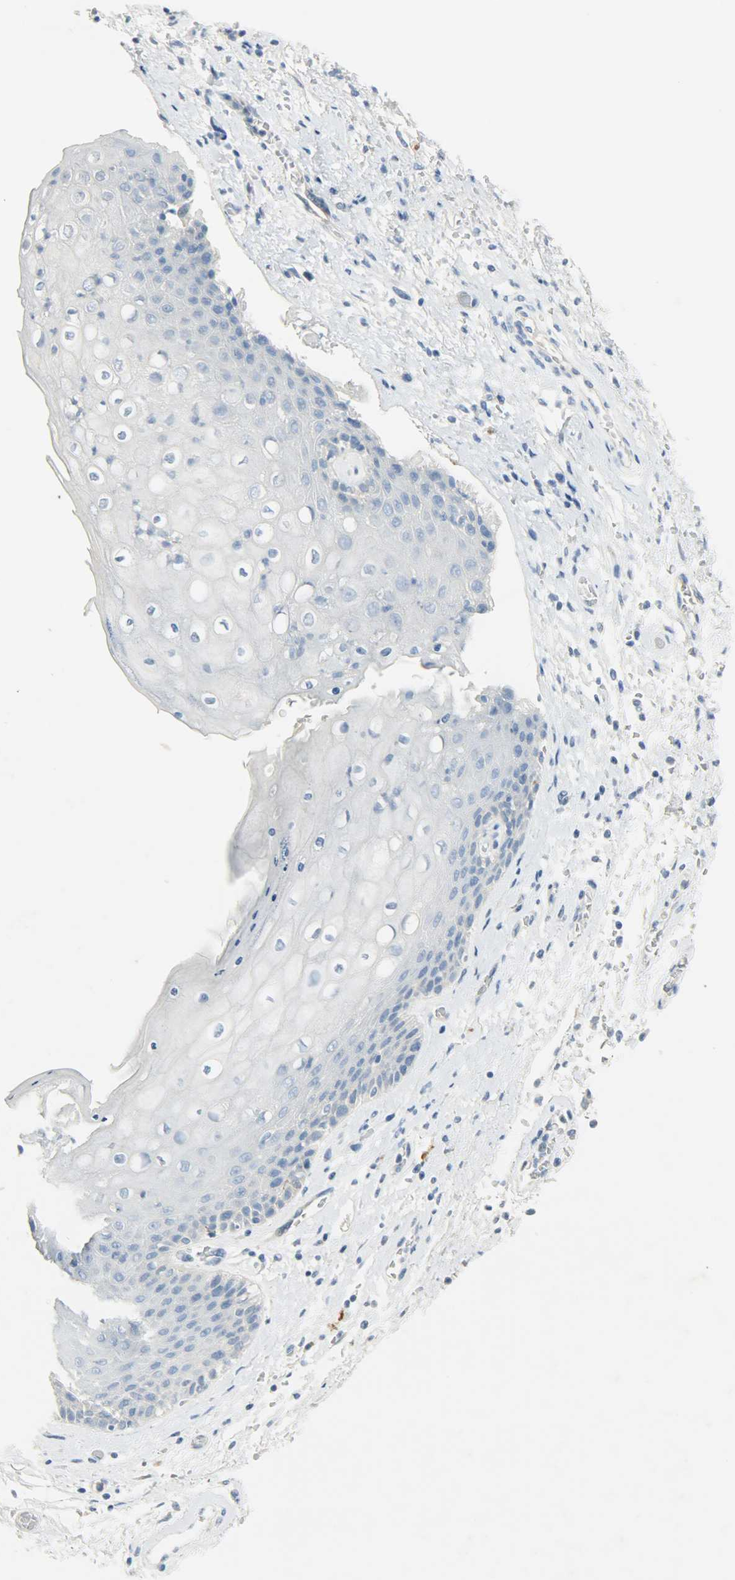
{"staining": {"intensity": "negative", "quantity": "none", "location": "none"}, "tissue": "skin", "cell_type": "Epidermal cells", "image_type": "normal", "snomed": [{"axis": "morphology", "description": "Normal tissue, NOS"}, {"axis": "topography", "description": "Anal"}], "caption": "Immunohistochemistry of benign human skin demonstrates no staining in epidermal cells. Brightfield microscopy of immunohistochemistry (IHC) stained with DAB (3,3'-diaminobenzidine) (brown) and hematoxylin (blue), captured at high magnification.", "gene": "PROM1", "patient": {"sex": "female", "age": 46}}